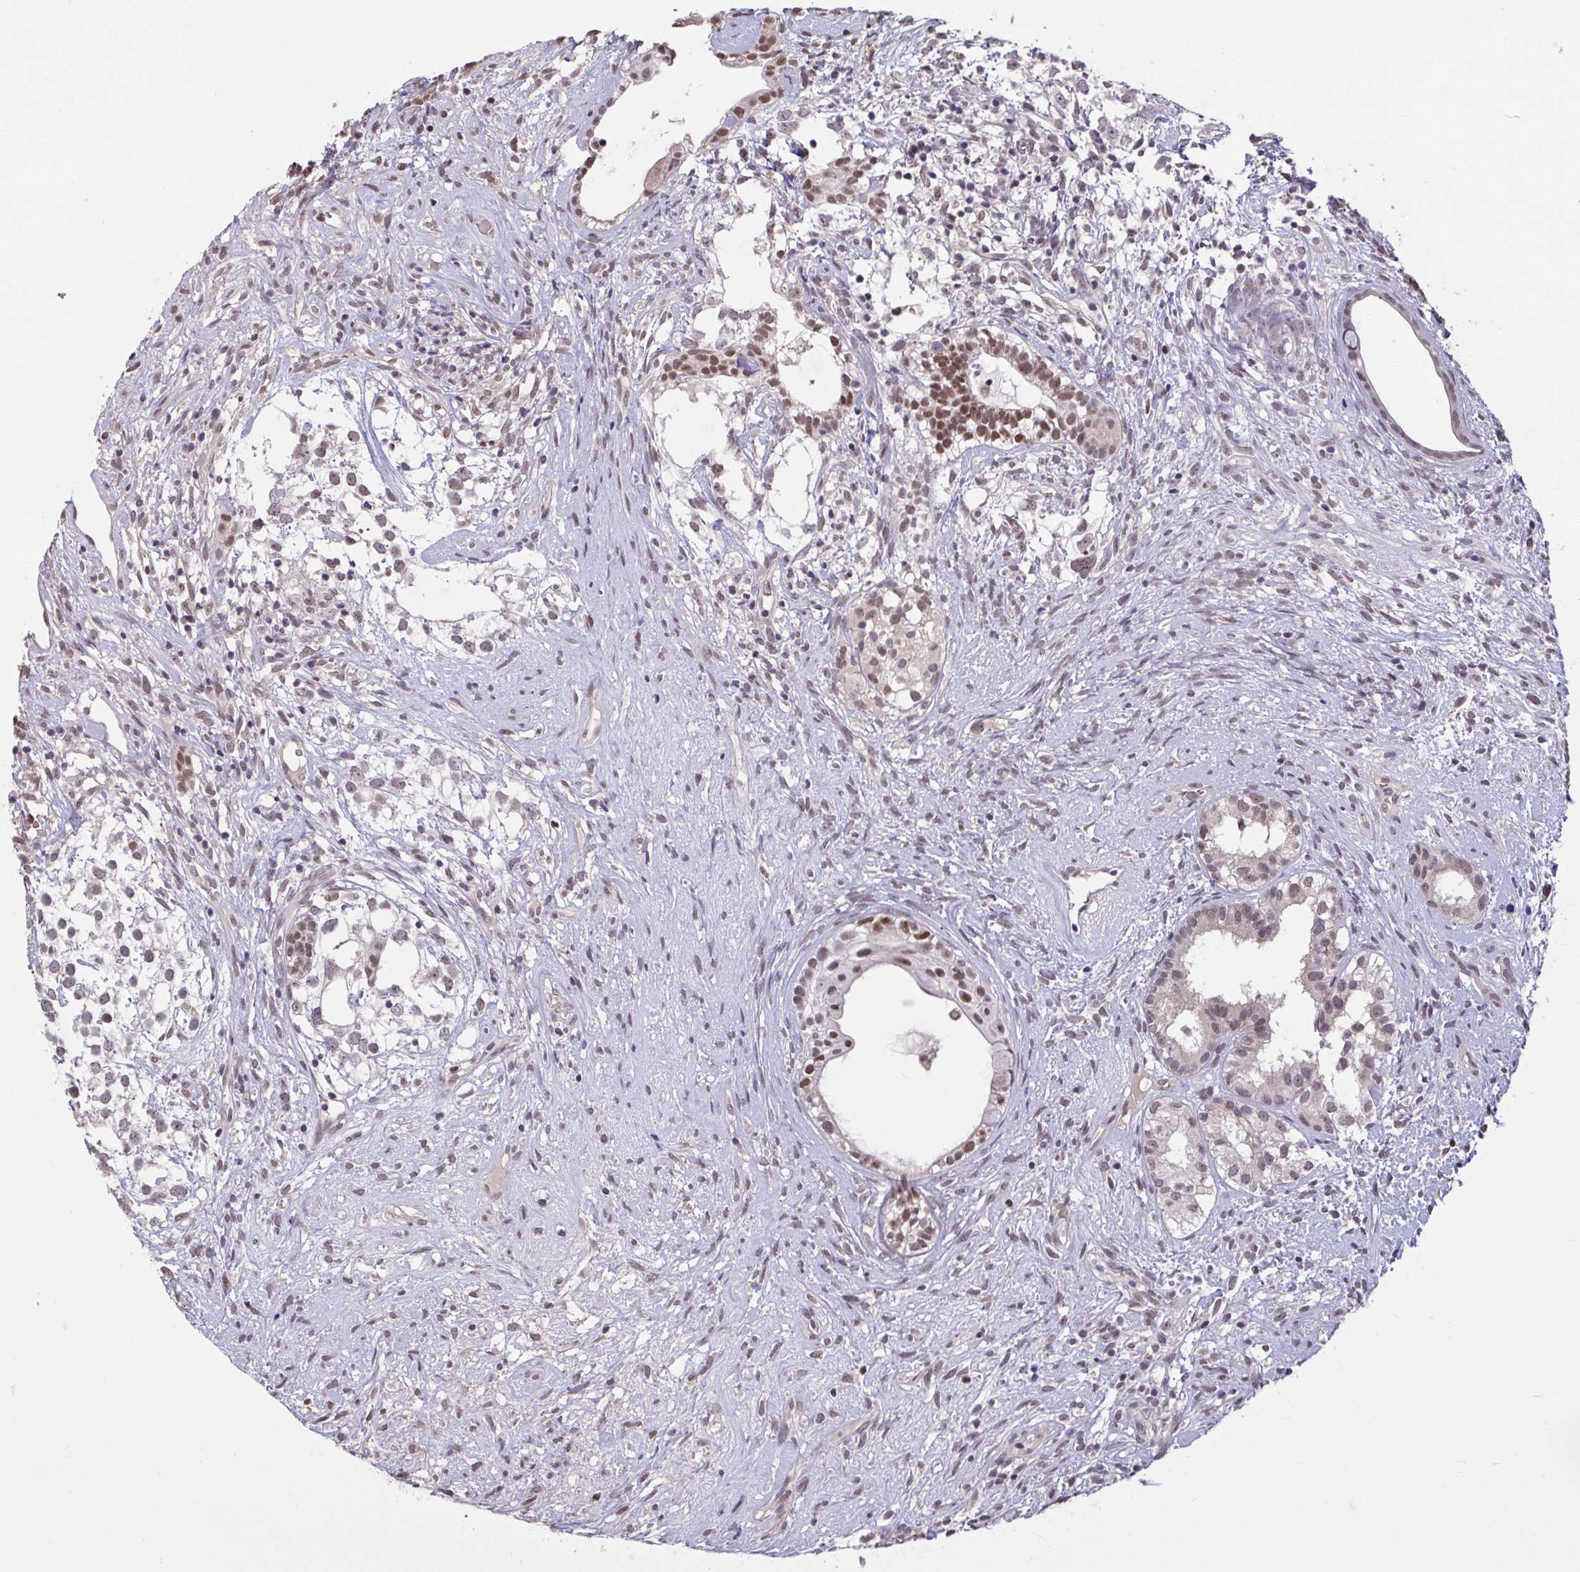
{"staining": {"intensity": "moderate", "quantity": "25%-75%", "location": "nuclear"}, "tissue": "testis cancer", "cell_type": "Tumor cells", "image_type": "cancer", "snomed": [{"axis": "morphology", "description": "Seminoma, NOS"}, {"axis": "morphology", "description": "Carcinoma, Embryonal, NOS"}, {"axis": "topography", "description": "Testis"}], "caption": "Immunohistochemistry (IHC) staining of seminoma (testis), which reveals medium levels of moderate nuclear staining in about 25%-75% of tumor cells indicating moderate nuclear protein positivity. The staining was performed using DAB (brown) for protein detection and nuclei were counterstained in hematoxylin (blue).", "gene": "ZNF414", "patient": {"sex": "male", "age": 41}}